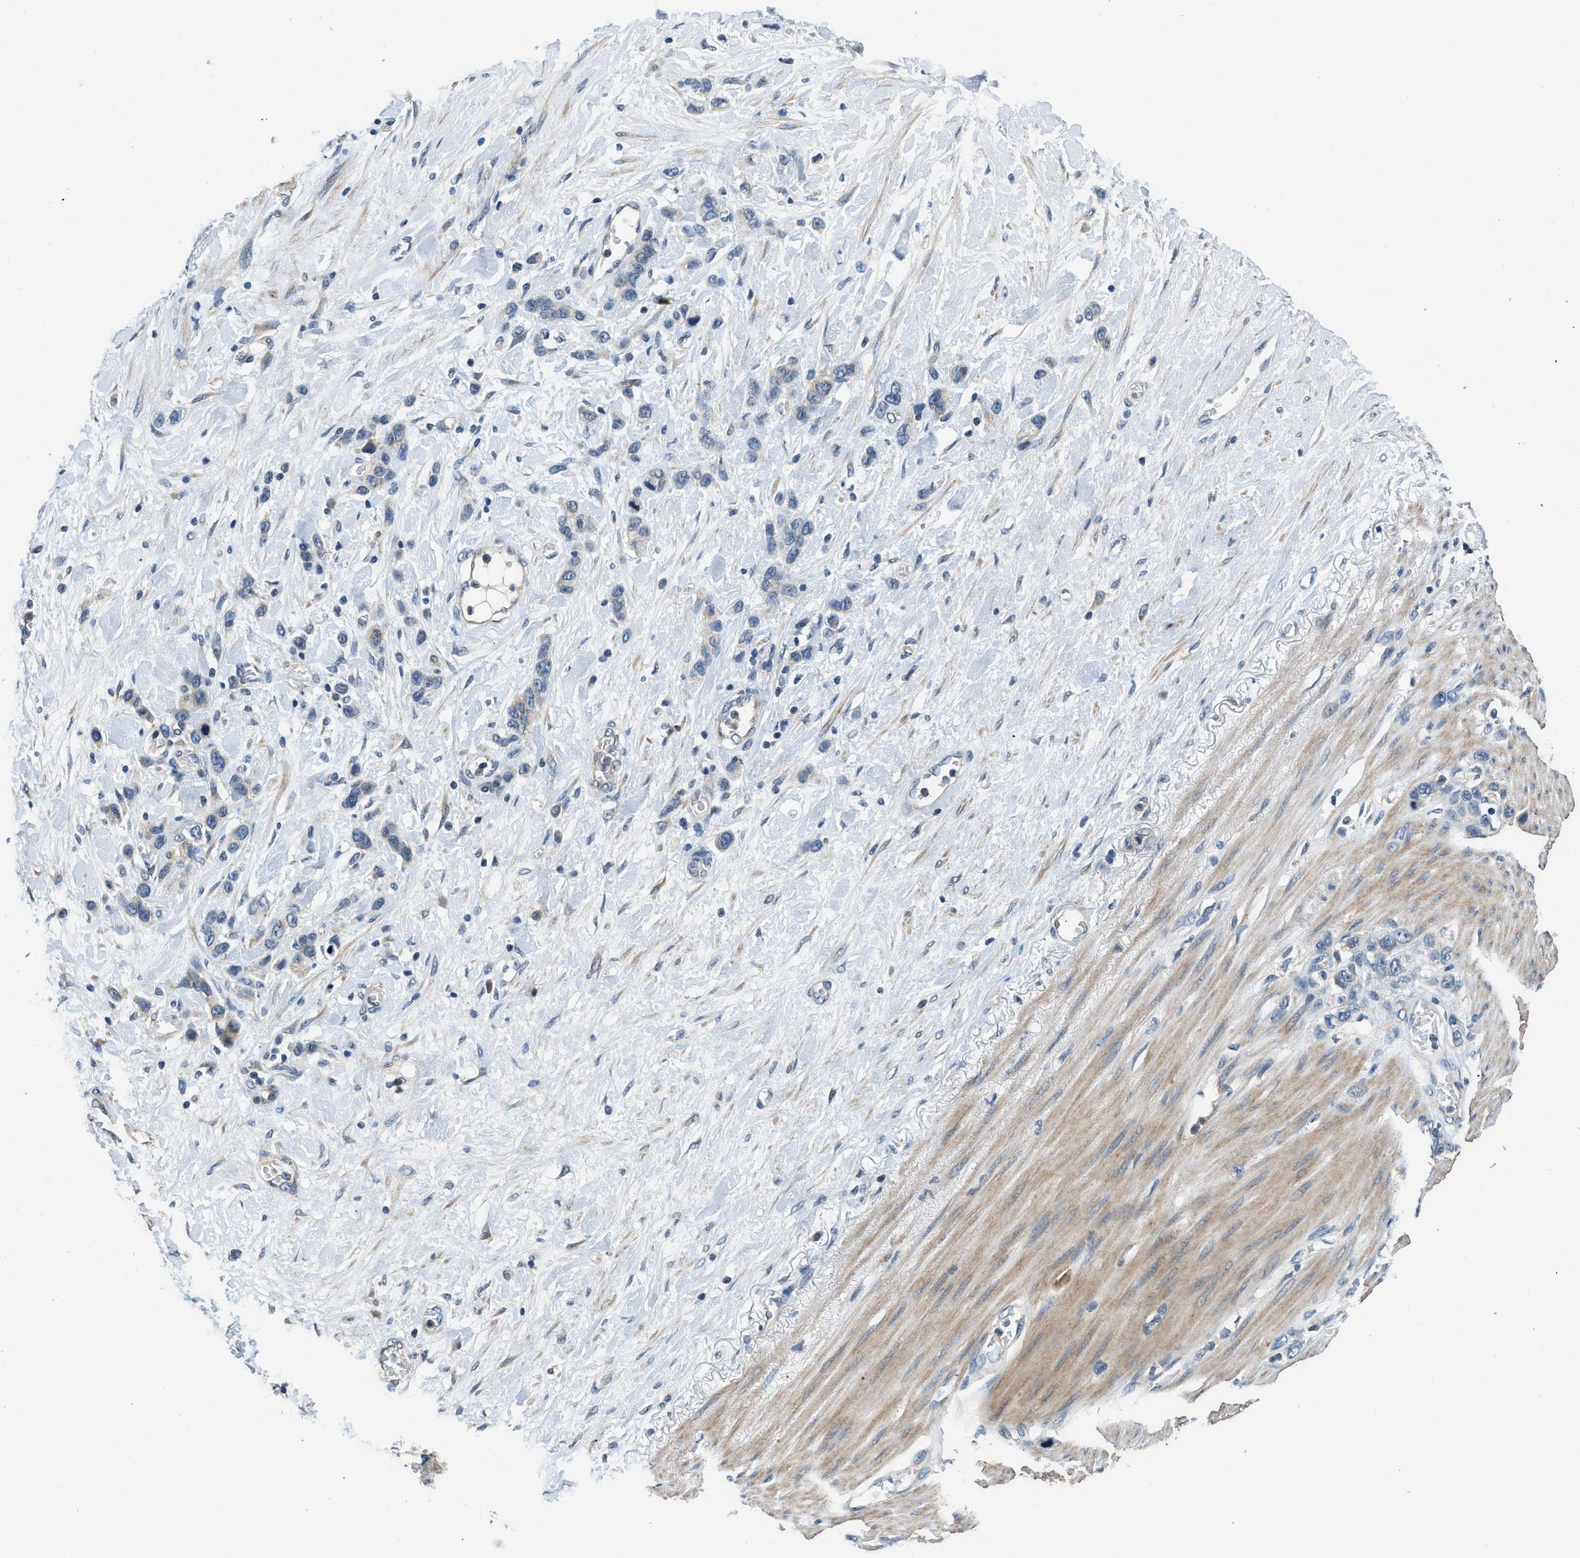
{"staining": {"intensity": "negative", "quantity": "none", "location": "none"}, "tissue": "stomach cancer", "cell_type": "Tumor cells", "image_type": "cancer", "snomed": [{"axis": "morphology", "description": "Adenocarcinoma, NOS"}, {"axis": "morphology", "description": "Adenocarcinoma, High grade"}, {"axis": "topography", "description": "Stomach, upper"}, {"axis": "topography", "description": "Stomach, lower"}], "caption": "An immunohistochemistry micrograph of adenocarcinoma (high-grade) (stomach) is shown. There is no staining in tumor cells of adenocarcinoma (high-grade) (stomach).", "gene": "SSH2", "patient": {"sex": "female", "age": 65}}